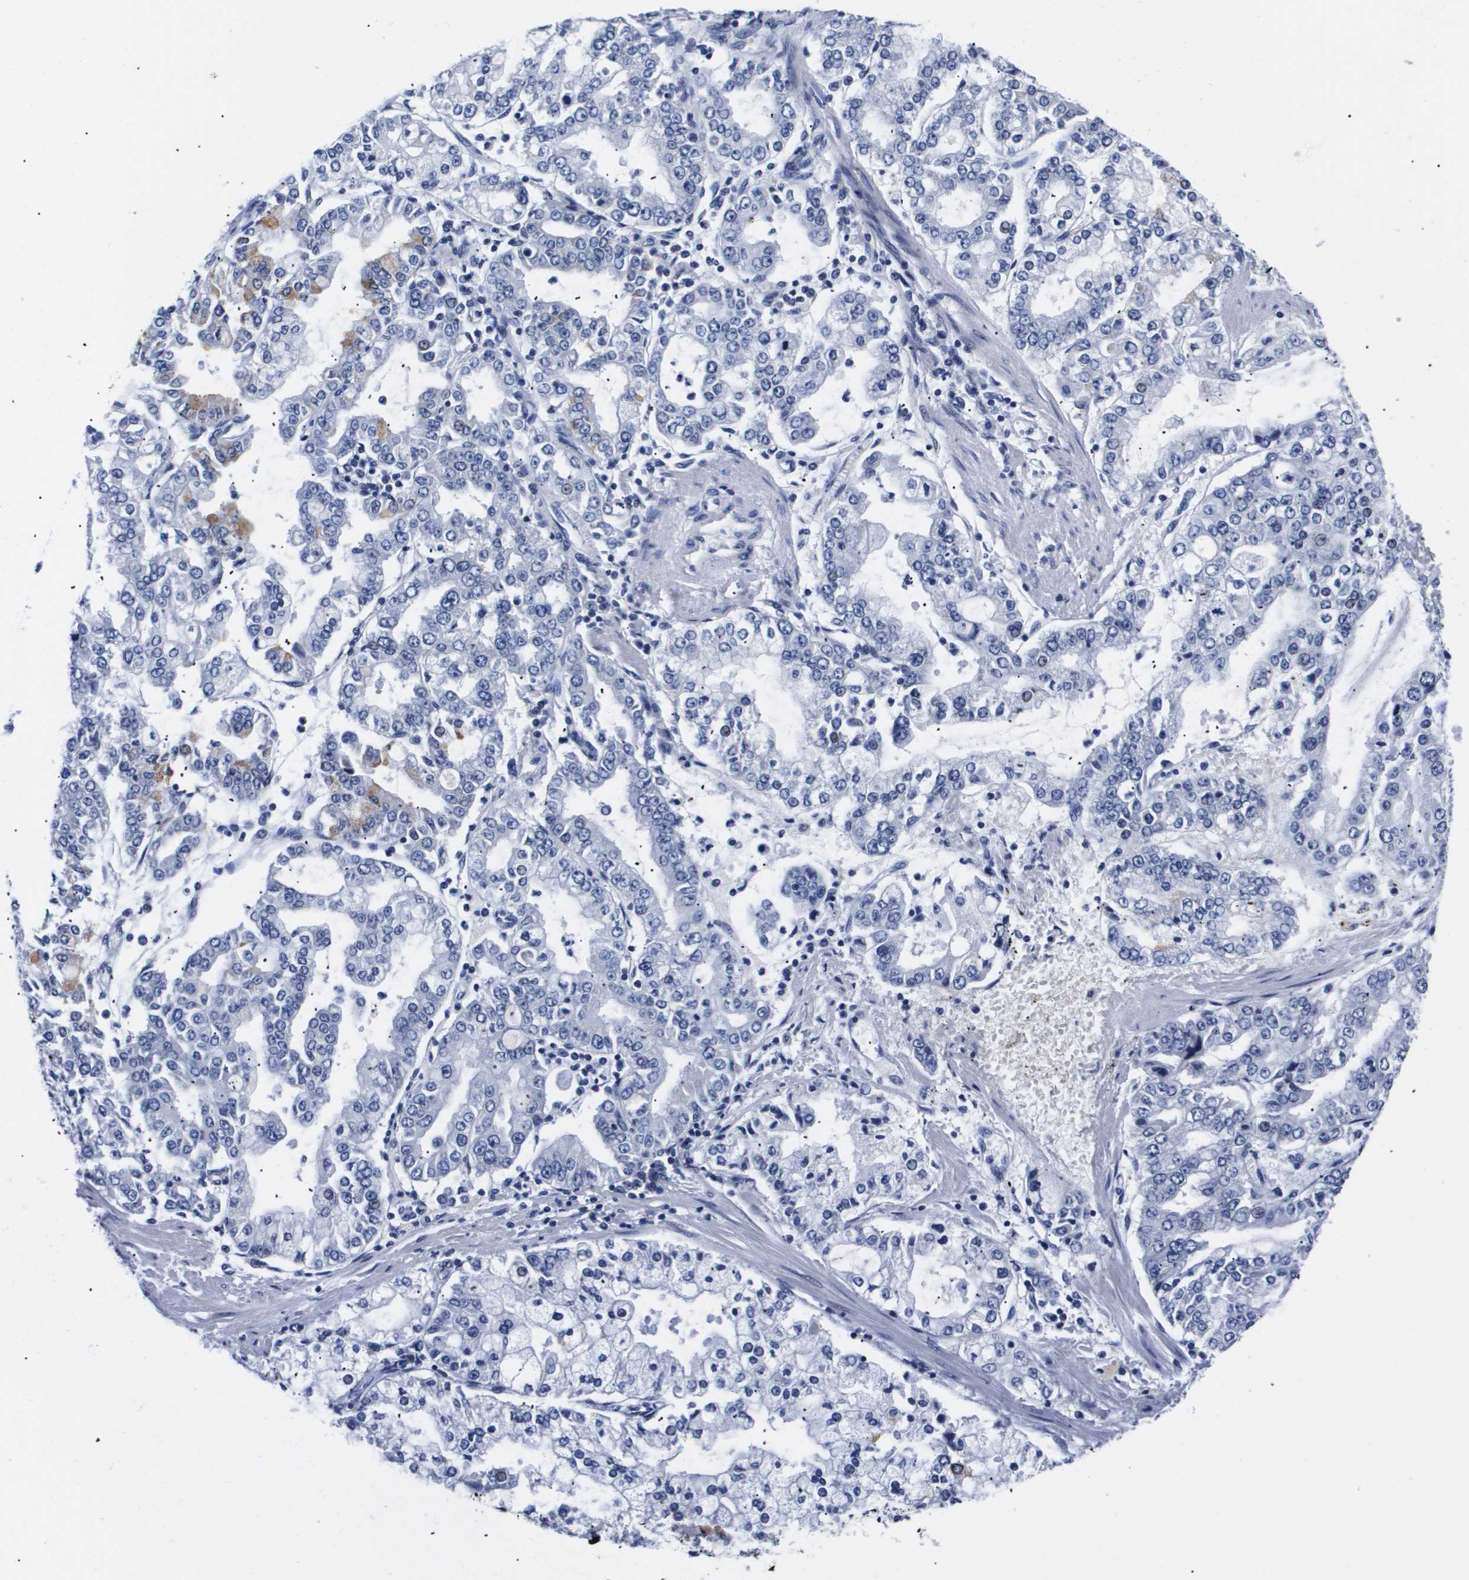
{"staining": {"intensity": "negative", "quantity": "none", "location": "none"}, "tissue": "stomach cancer", "cell_type": "Tumor cells", "image_type": "cancer", "snomed": [{"axis": "morphology", "description": "Adenocarcinoma, NOS"}, {"axis": "topography", "description": "Stomach"}], "caption": "High magnification brightfield microscopy of stomach adenocarcinoma stained with DAB (brown) and counterstained with hematoxylin (blue): tumor cells show no significant staining.", "gene": "ATP6V0A4", "patient": {"sex": "male", "age": 76}}